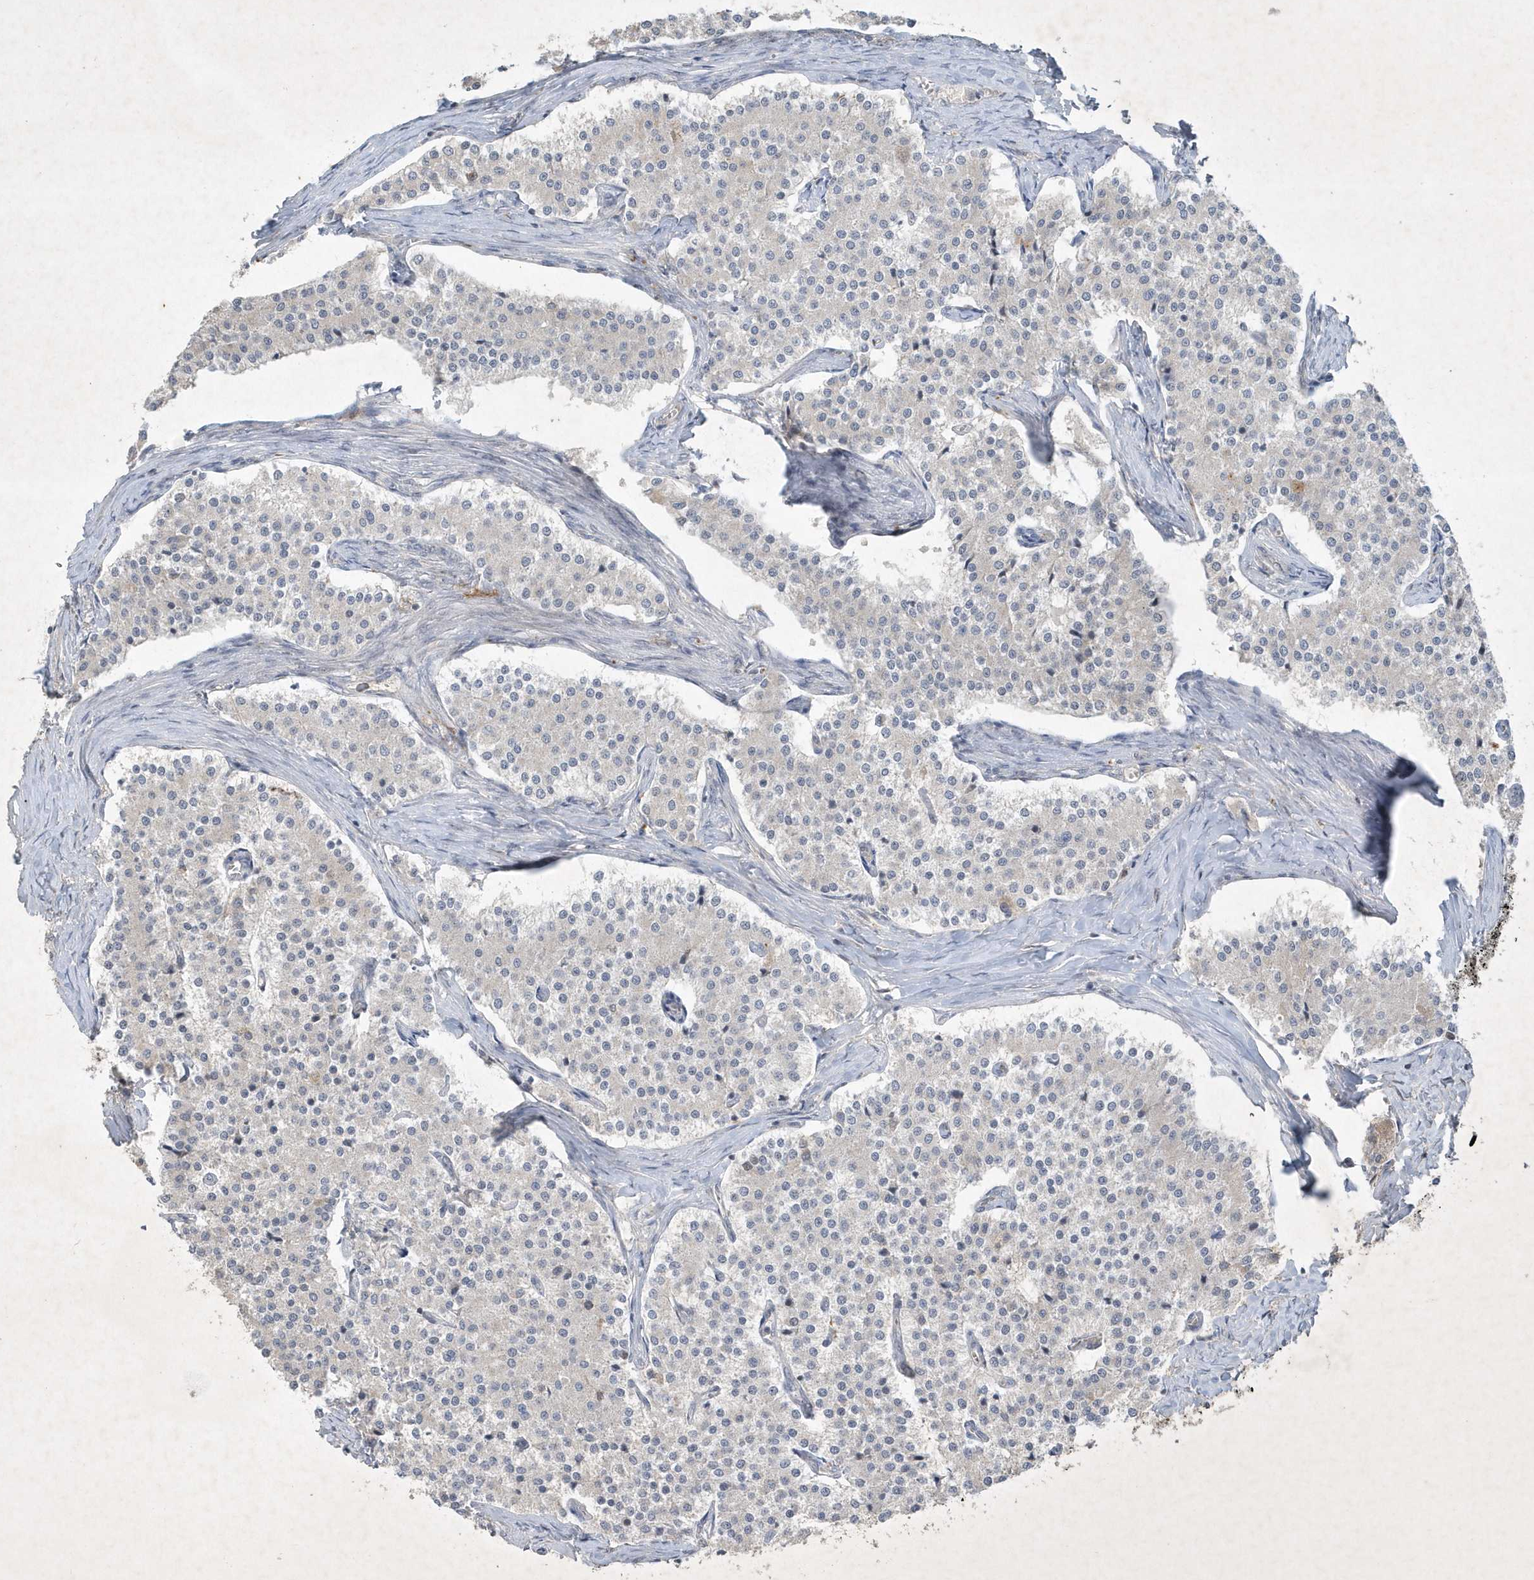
{"staining": {"intensity": "moderate", "quantity": "<25%", "location": "cytoplasmic/membranous"}, "tissue": "carcinoid", "cell_type": "Tumor cells", "image_type": "cancer", "snomed": [{"axis": "morphology", "description": "Carcinoid, malignant, NOS"}, {"axis": "topography", "description": "Colon"}], "caption": "Immunohistochemistry (IHC) histopathology image of carcinoid stained for a protein (brown), which demonstrates low levels of moderate cytoplasmic/membranous positivity in approximately <25% of tumor cells.", "gene": "THG1L", "patient": {"sex": "female", "age": 52}}